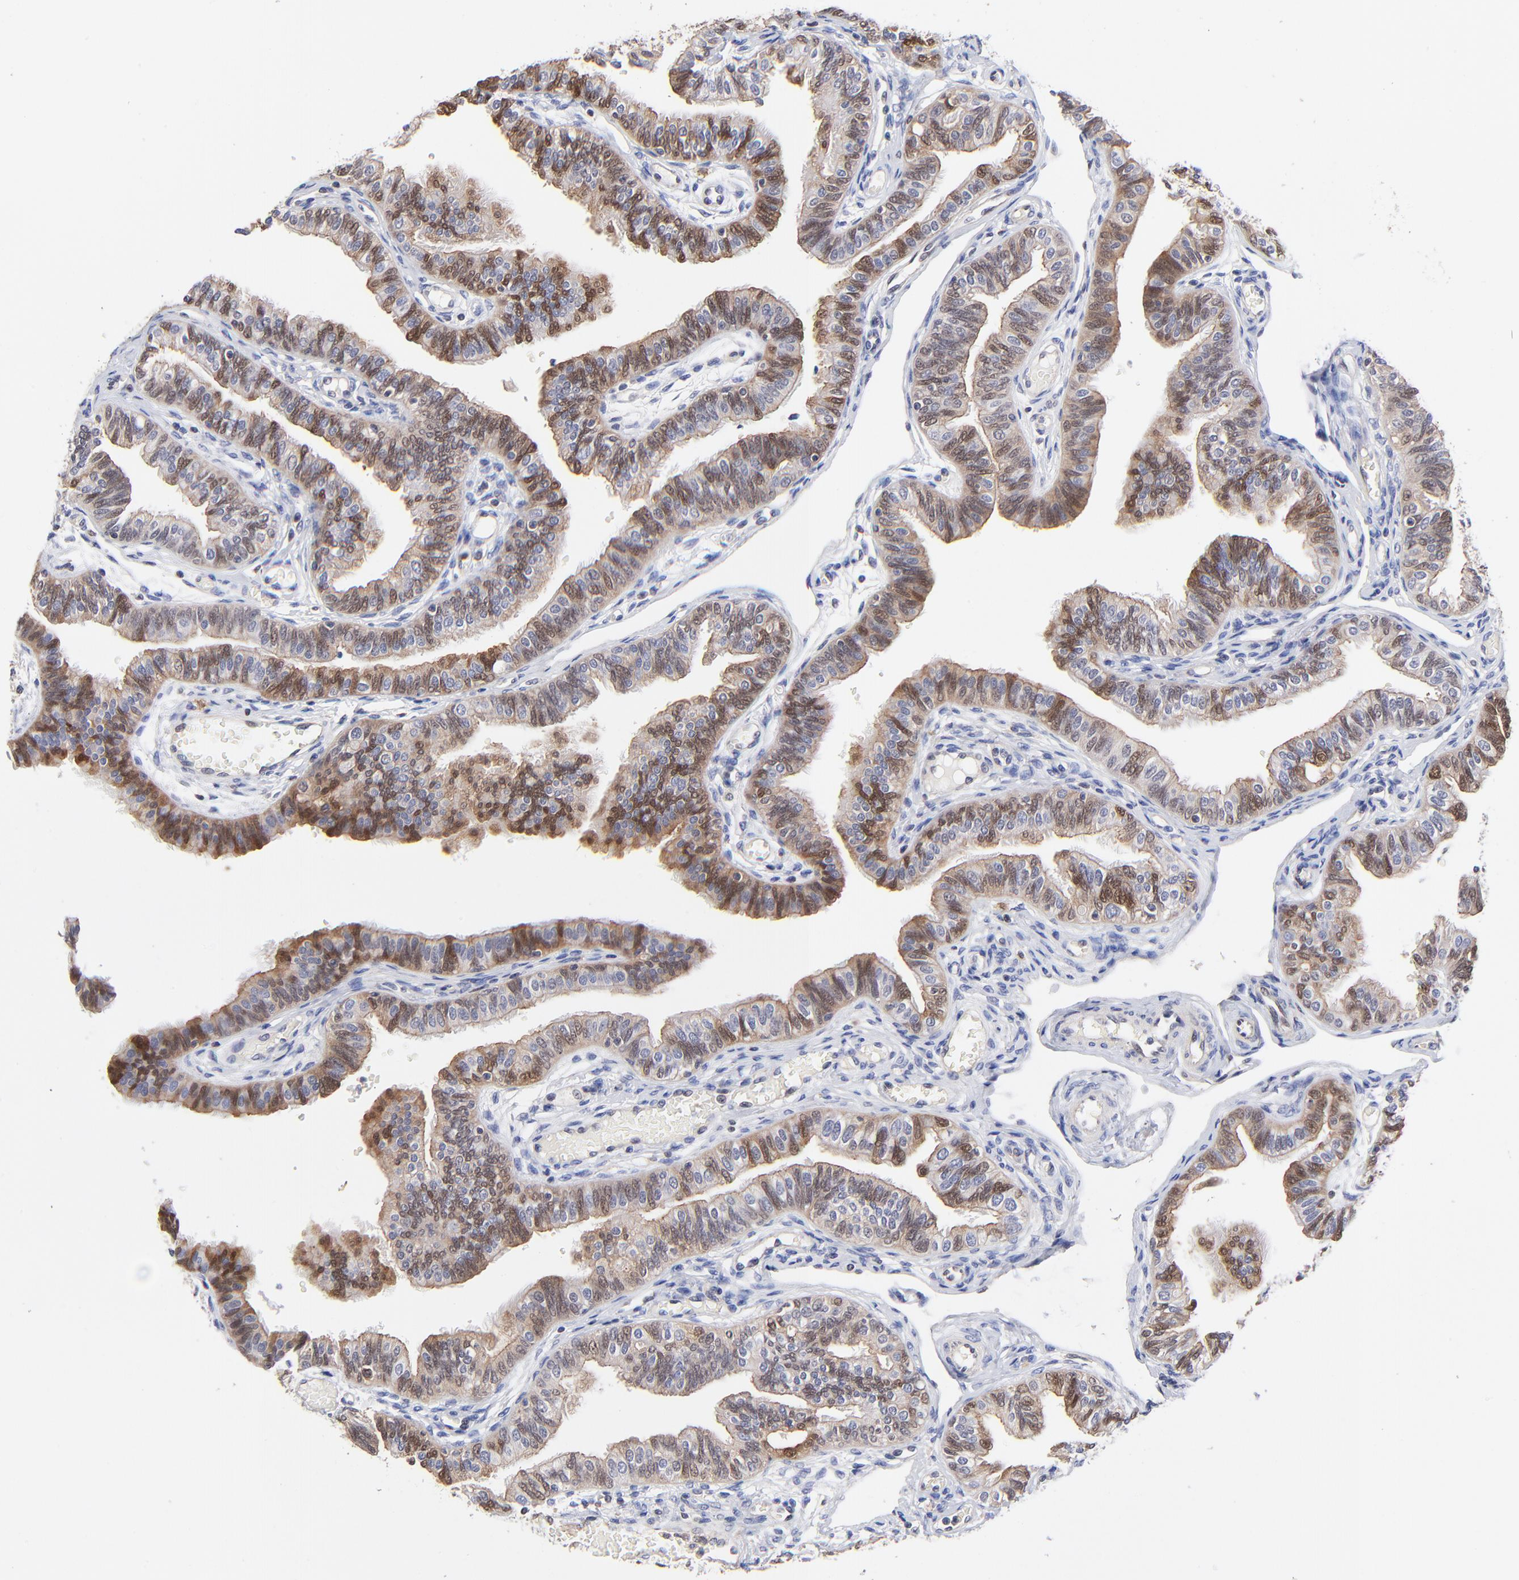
{"staining": {"intensity": "moderate", "quantity": "25%-75%", "location": "cytoplasmic/membranous,nuclear"}, "tissue": "fallopian tube", "cell_type": "Glandular cells", "image_type": "normal", "snomed": [{"axis": "morphology", "description": "Normal tissue, NOS"}, {"axis": "morphology", "description": "Dermoid, NOS"}, {"axis": "topography", "description": "Fallopian tube"}], "caption": "Immunohistochemical staining of unremarkable fallopian tube reveals 25%-75% levels of moderate cytoplasmic/membranous,nuclear protein positivity in approximately 25%-75% of glandular cells.", "gene": "DCTPP1", "patient": {"sex": "female", "age": 33}}